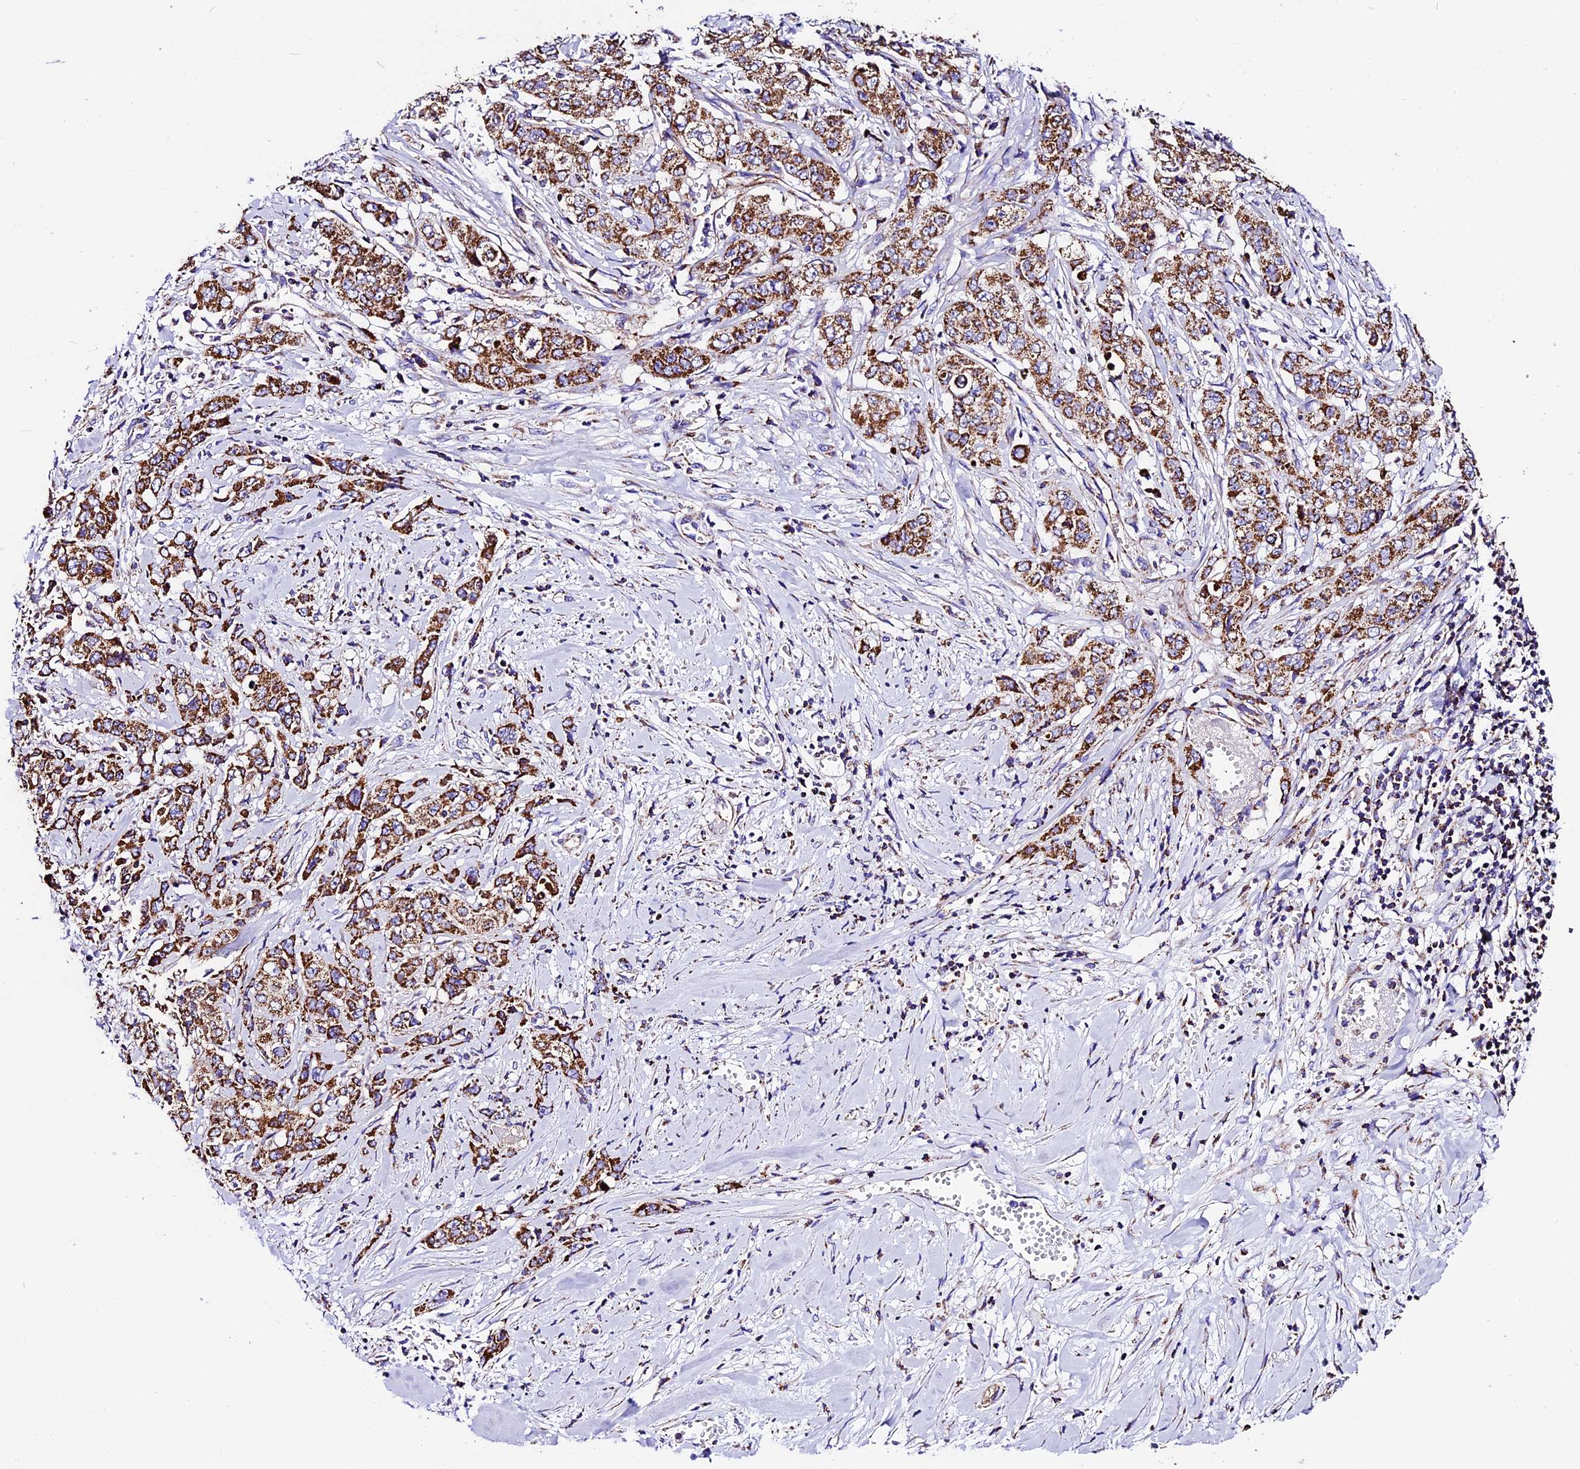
{"staining": {"intensity": "strong", "quantity": ">75%", "location": "cytoplasmic/membranous"}, "tissue": "stomach cancer", "cell_type": "Tumor cells", "image_type": "cancer", "snomed": [{"axis": "morphology", "description": "Adenocarcinoma, NOS"}, {"axis": "topography", "description": "Stomach, upper"}], "caption": "The image displays a brown stain indicating the presence of a protein in the cytoplasmic/membranous of tumor cells in adenocarcinoma (stomach).", "gene": "DCAF5", "patient": {"sex": "male", "age": 62}}